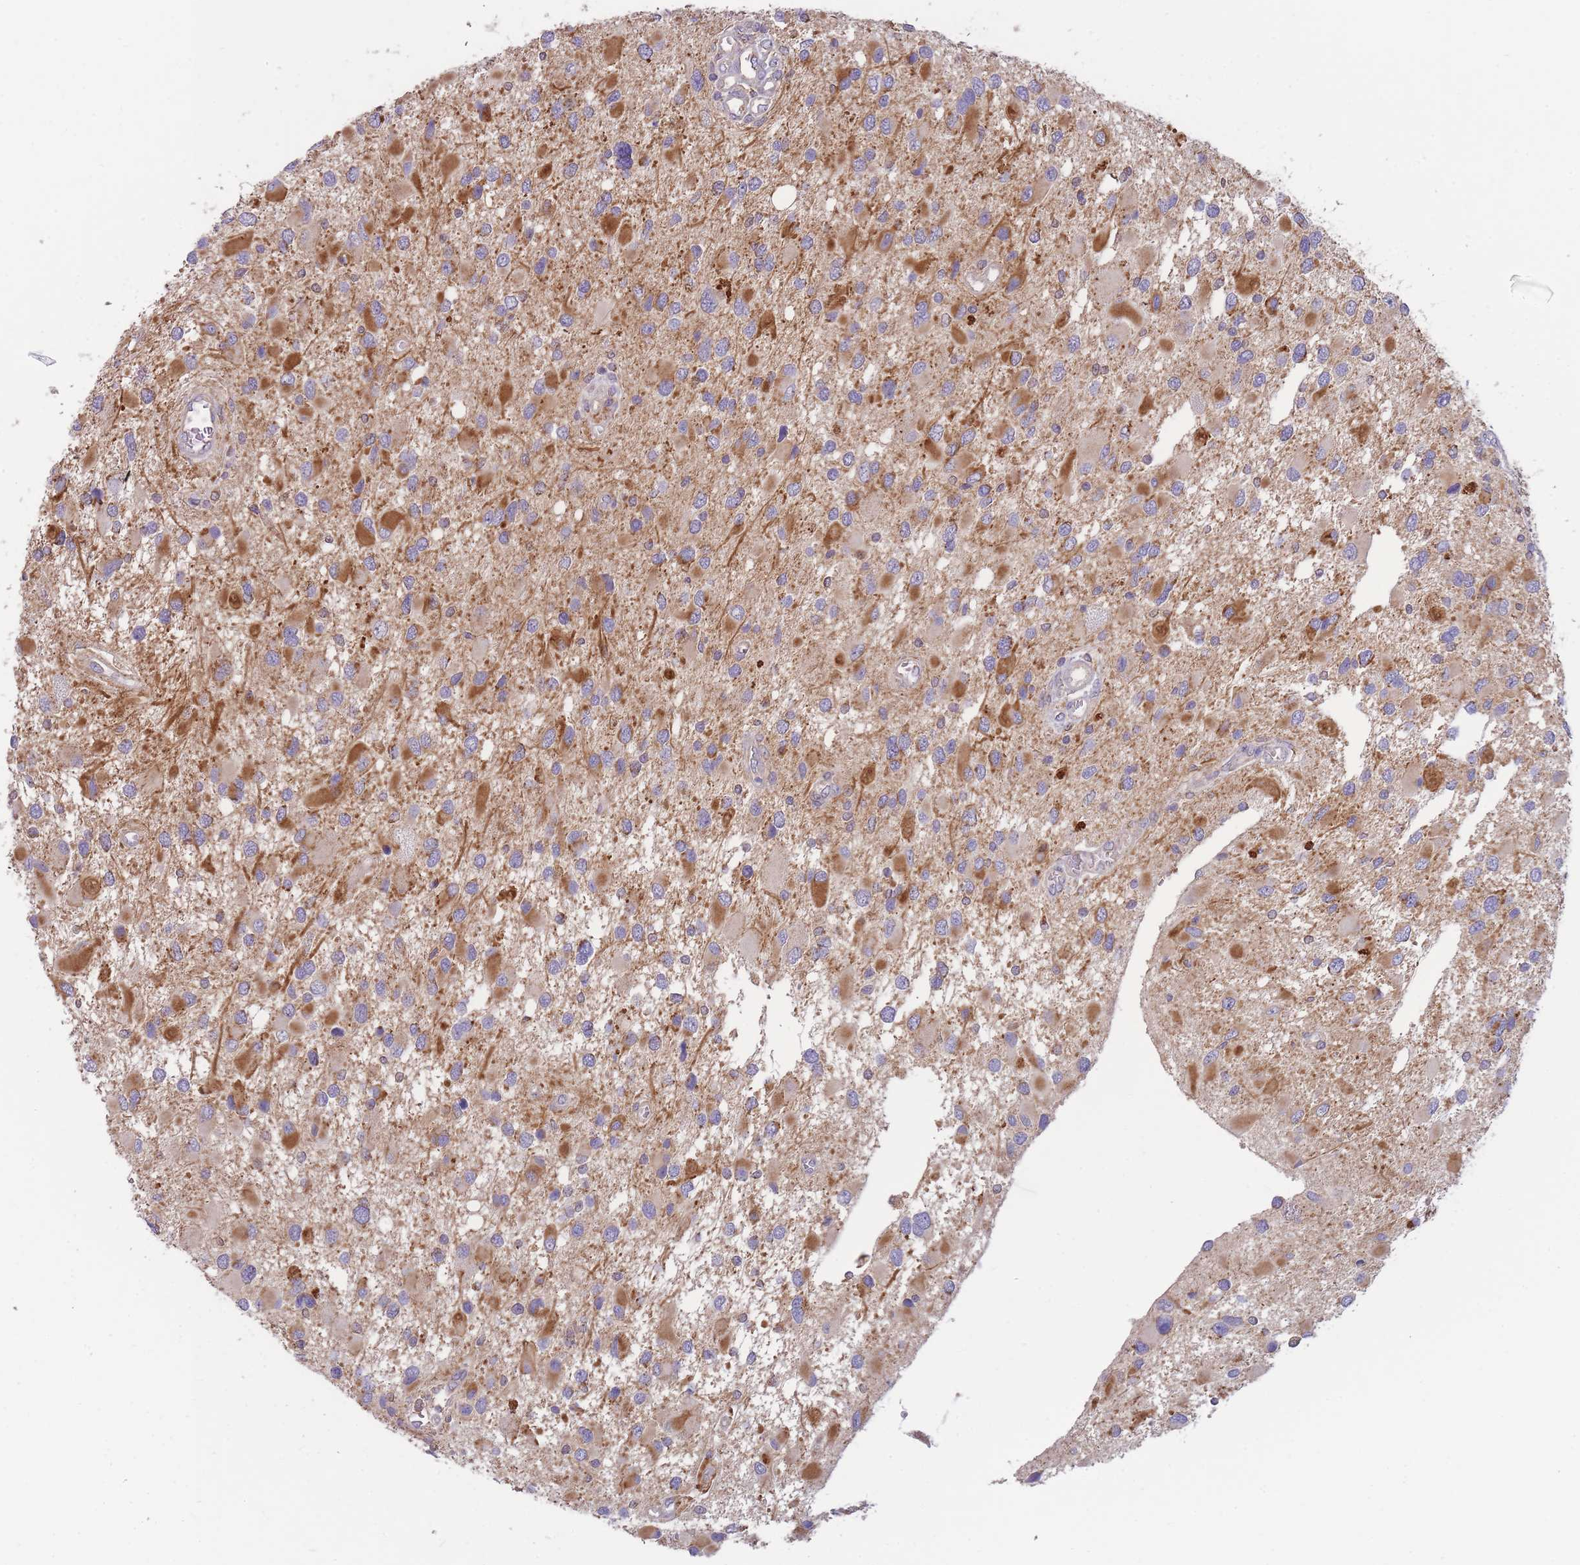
{"staining": {"intensity": "moderate", "quantity": ">75%", "location": "cytoplasmic/membranous"}, "tissue": "glioma", "cell_type": "Tumor cells", "image_type": "cancer", "snomed": [{"axis": "morphology", "description": "Glioma, malignant, High grade"}, {"axis": "topography", "description": "Brain"}], "caption": "Protein staining of glioma tissue exhibits moderate cytoplasmic/membranous staining in approximately >75% of tumor cells.", "gene": "SLC25A42", "patient": {"sex": "male", "age": 53}}